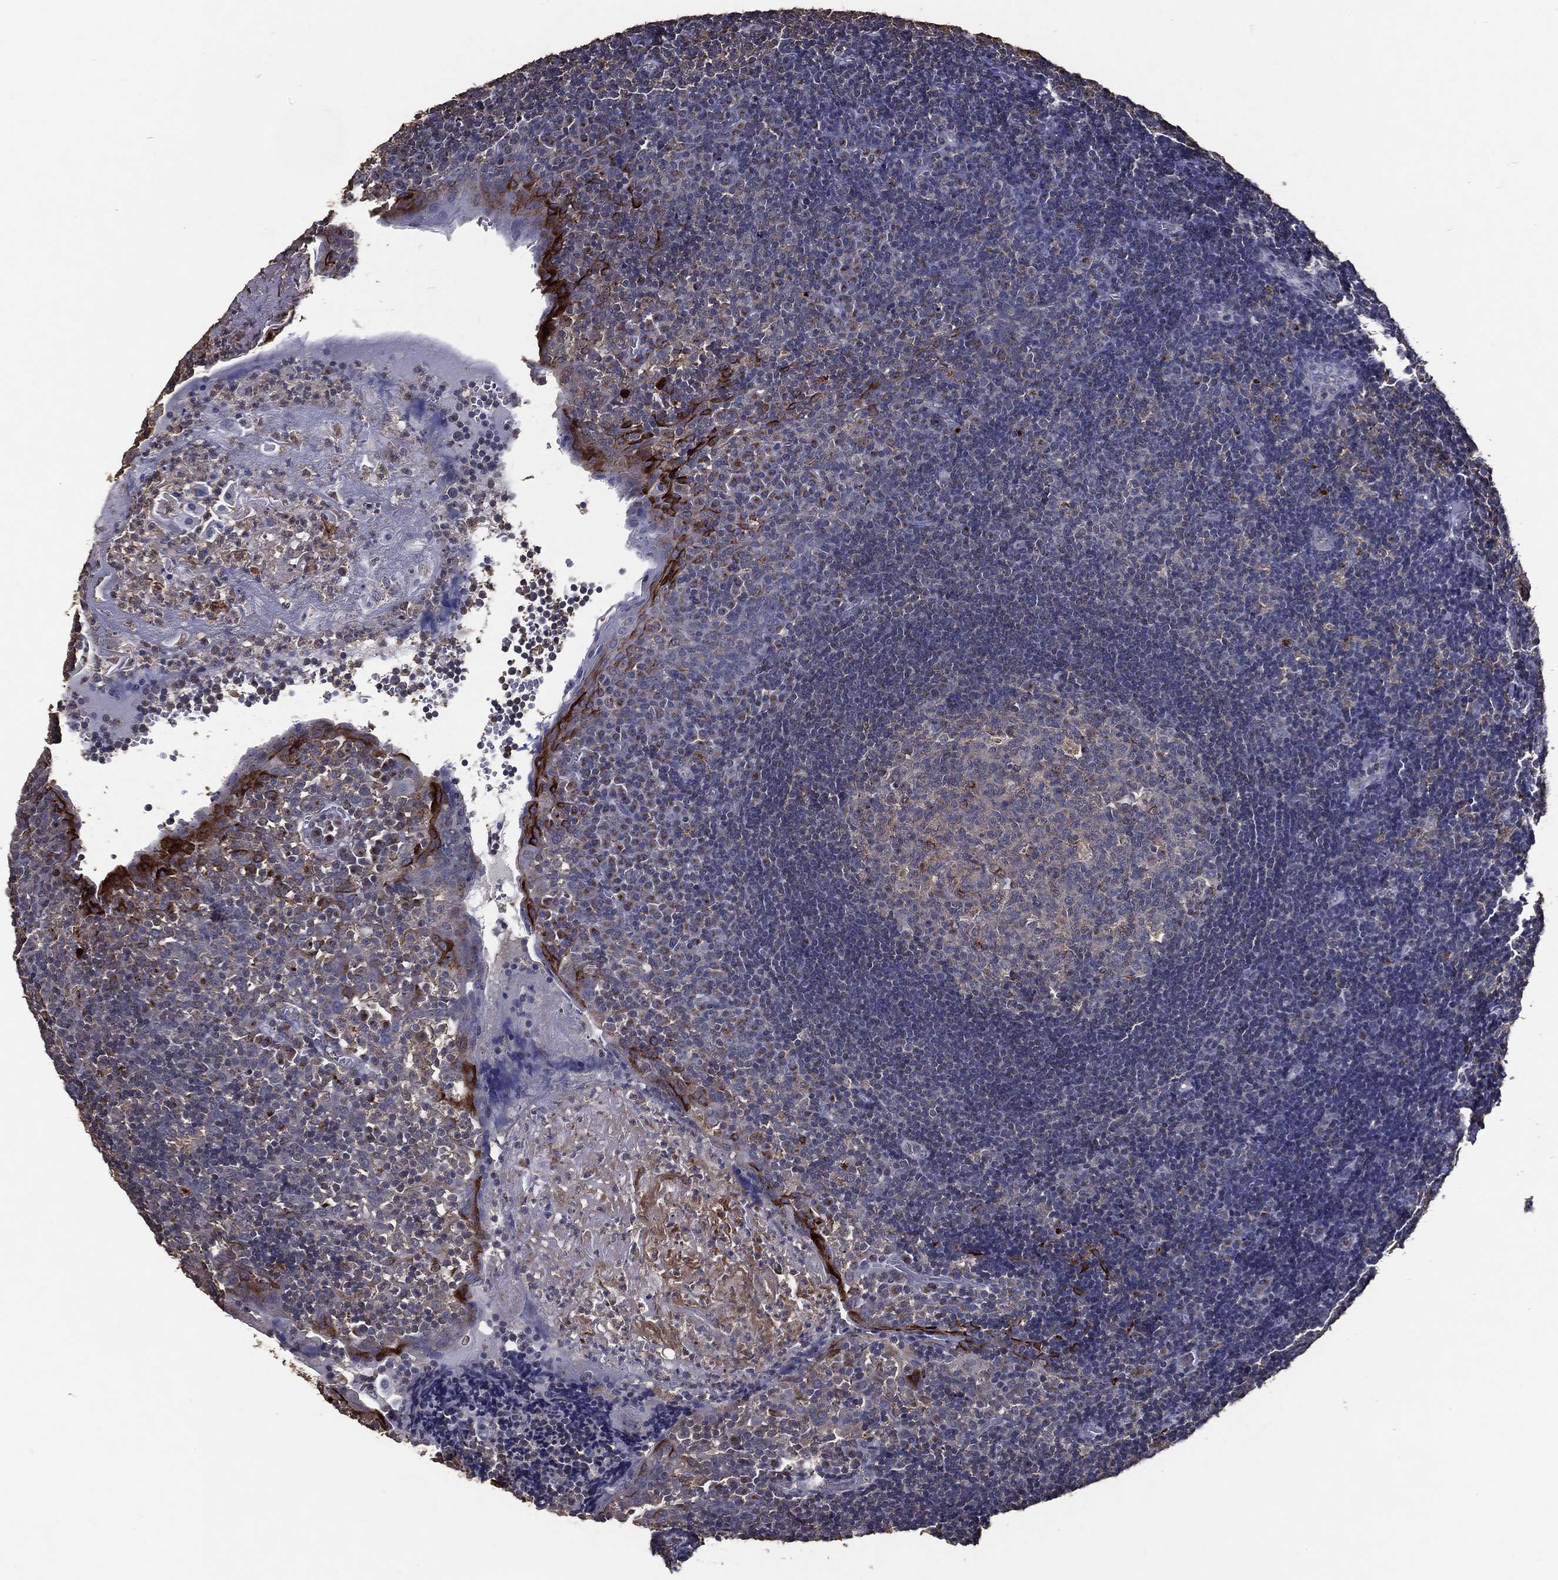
{"staining": {"intensity": "moderate", "quantity": "<25%", "location": "cytoplasmic/membranous"}, "tissue": "tonsil", "cell_type": "Germinal center cells", "image_type": "normal", "snomed": [{"axis": "morphology", "description": "Normal tissue, NOS"}, {"axis": "topography", "description": "Tonsil"}], "caption": "Normal tonsil exhibits moderate cytoplasmic/membranous positivity in approximately <25% of germinal center cells The staining was performed using DAB, with brown indicating positive protein expression. Nuclei are stained blue with hematoxylin..", "gene": "GPR183", "patient": {"sex": "female", "age": 13}}